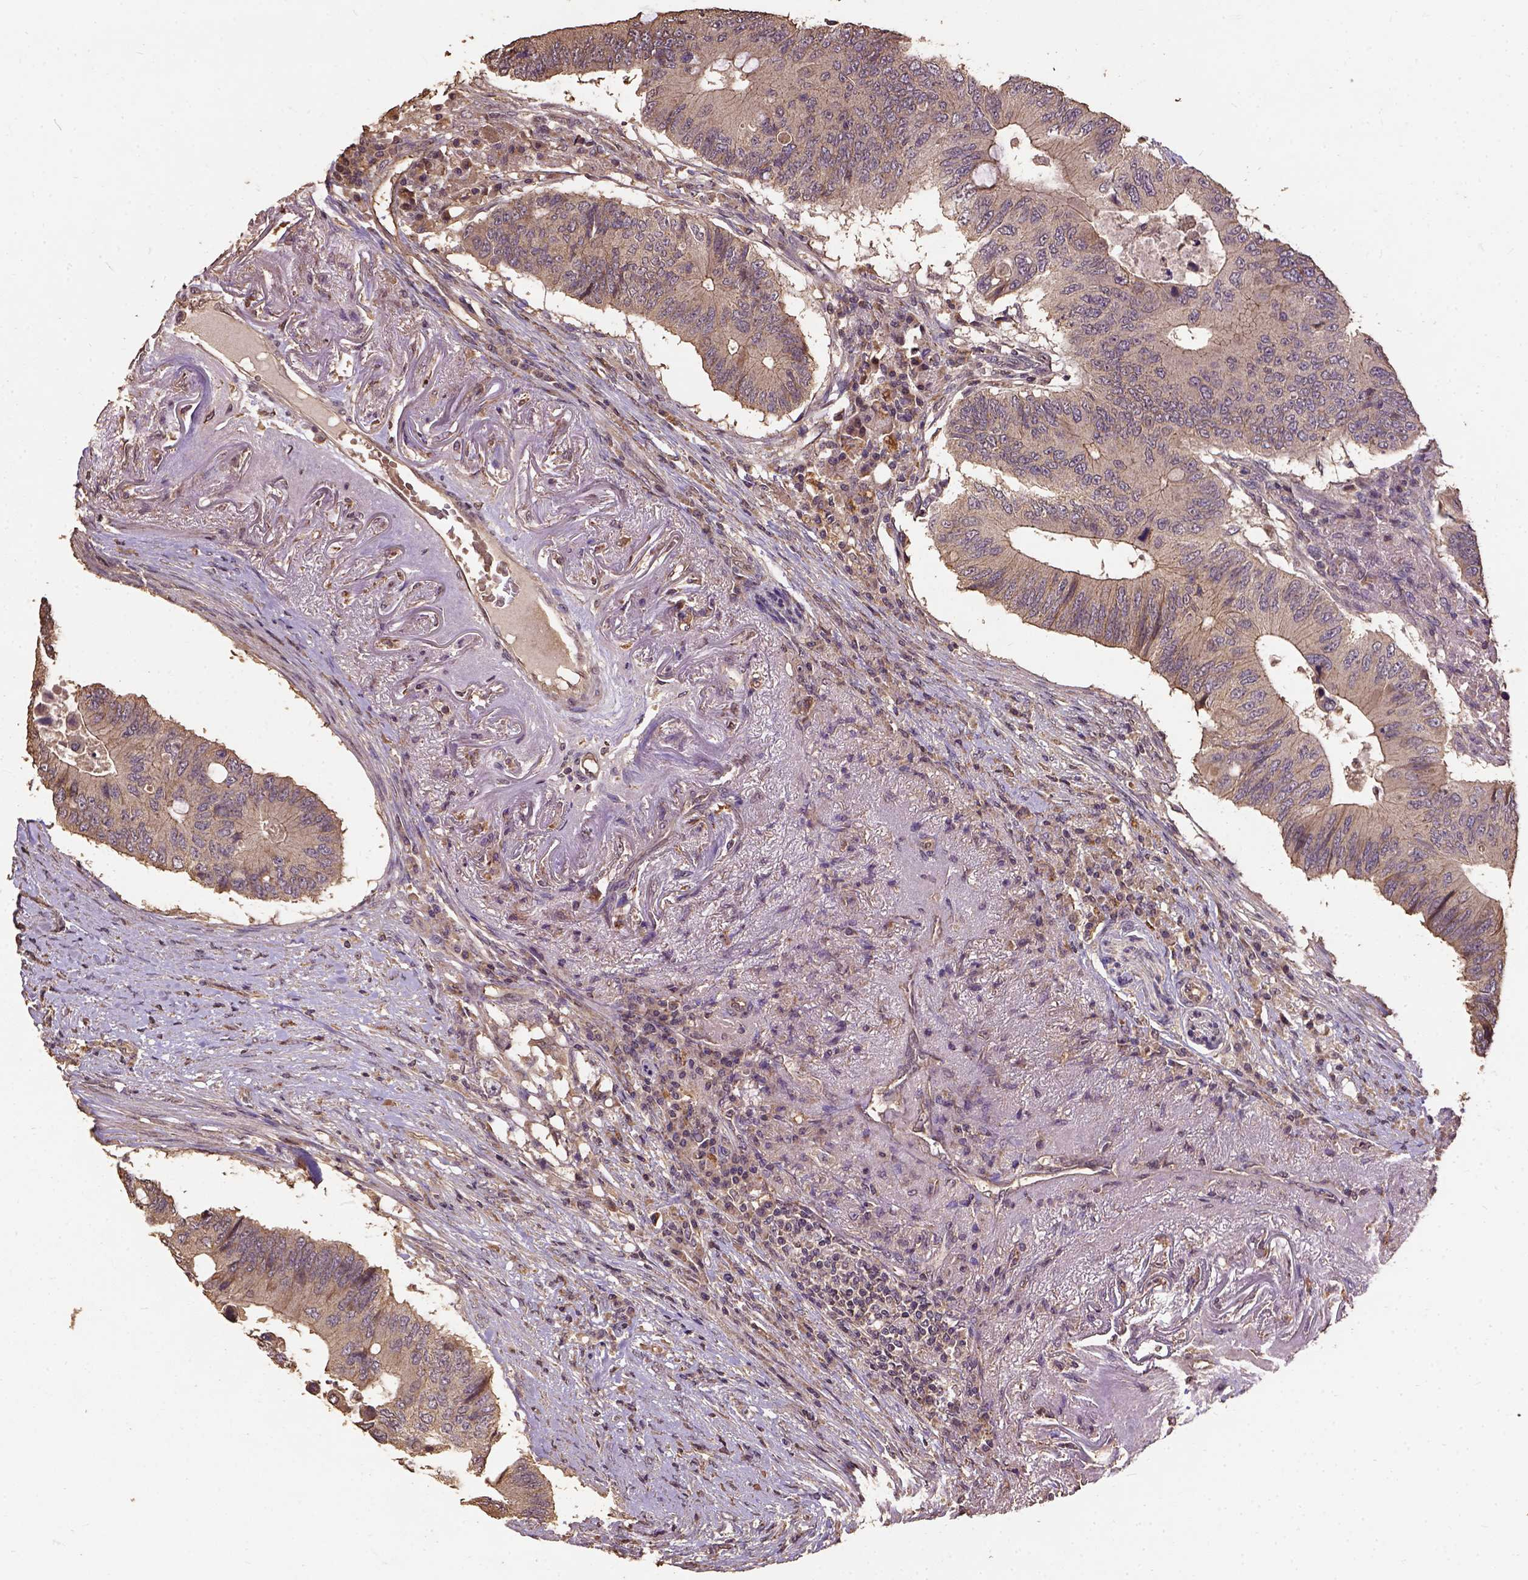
{"staining": {"intensity": "weak", "quantity": ">75%", "location": "cytoplasmic/membranous"}, "tissue": "colorectal cancer", "cell_type": "Tumor cells", "image_type": "cancer", "snomed": [{"axis": "morphology", "description": "Adenocarcinoma, NOS"}, {"axis": "topography", "description": "Colon"}], "caption": "IHC histopathology image of neoplastic tissue: human colorectal cancer stained using immunohistochemistry shows low levels of weak protein expression localized specifically in the cytoplasmic/membranous of tumor cells, appearing as a cytoplasmic/membranous brown color.", "gene": "ATP1B3", "patient": {"sex": "male", "age": 71}}